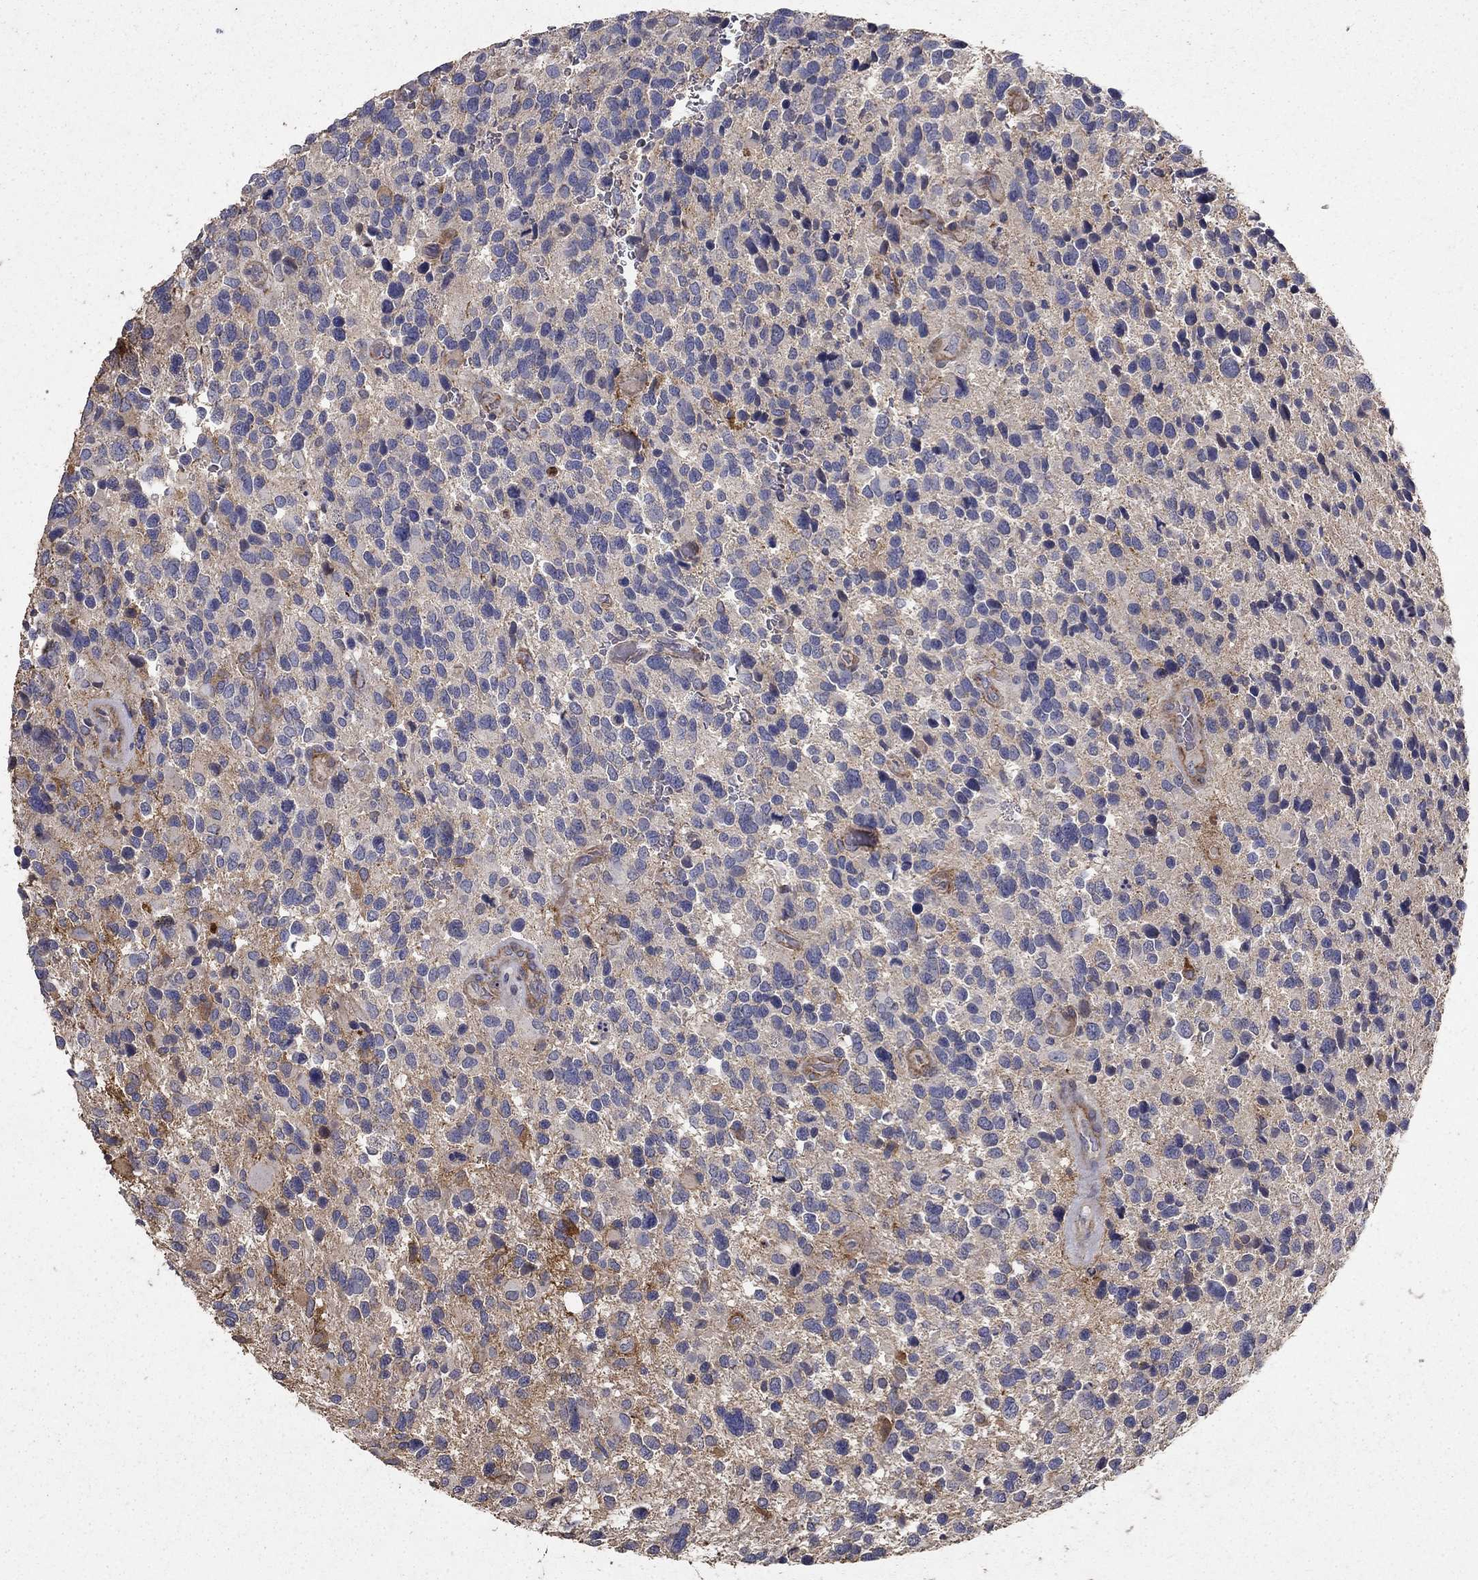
{"staining": {"intensity": "strong", "quantity": "<25%", "location": "cytoplasmic/membranous"}, "tissue": "glioma", "cell_type": "Tumor cells", "image_type": "cancer", "snomed": [{"axis": "morphology", "description": "Glioma, malignant, Low grade"}, {"axis": "topography", "description": "Brain"}], "caption": "Protein staining of malignant glioma (low-grade) tissue exhibits strong cytoplasmic/membranous staining in approximately <25% of tumor cells.", "gene": "MPP2", "patient": {"sex": "female", "age": 32}}